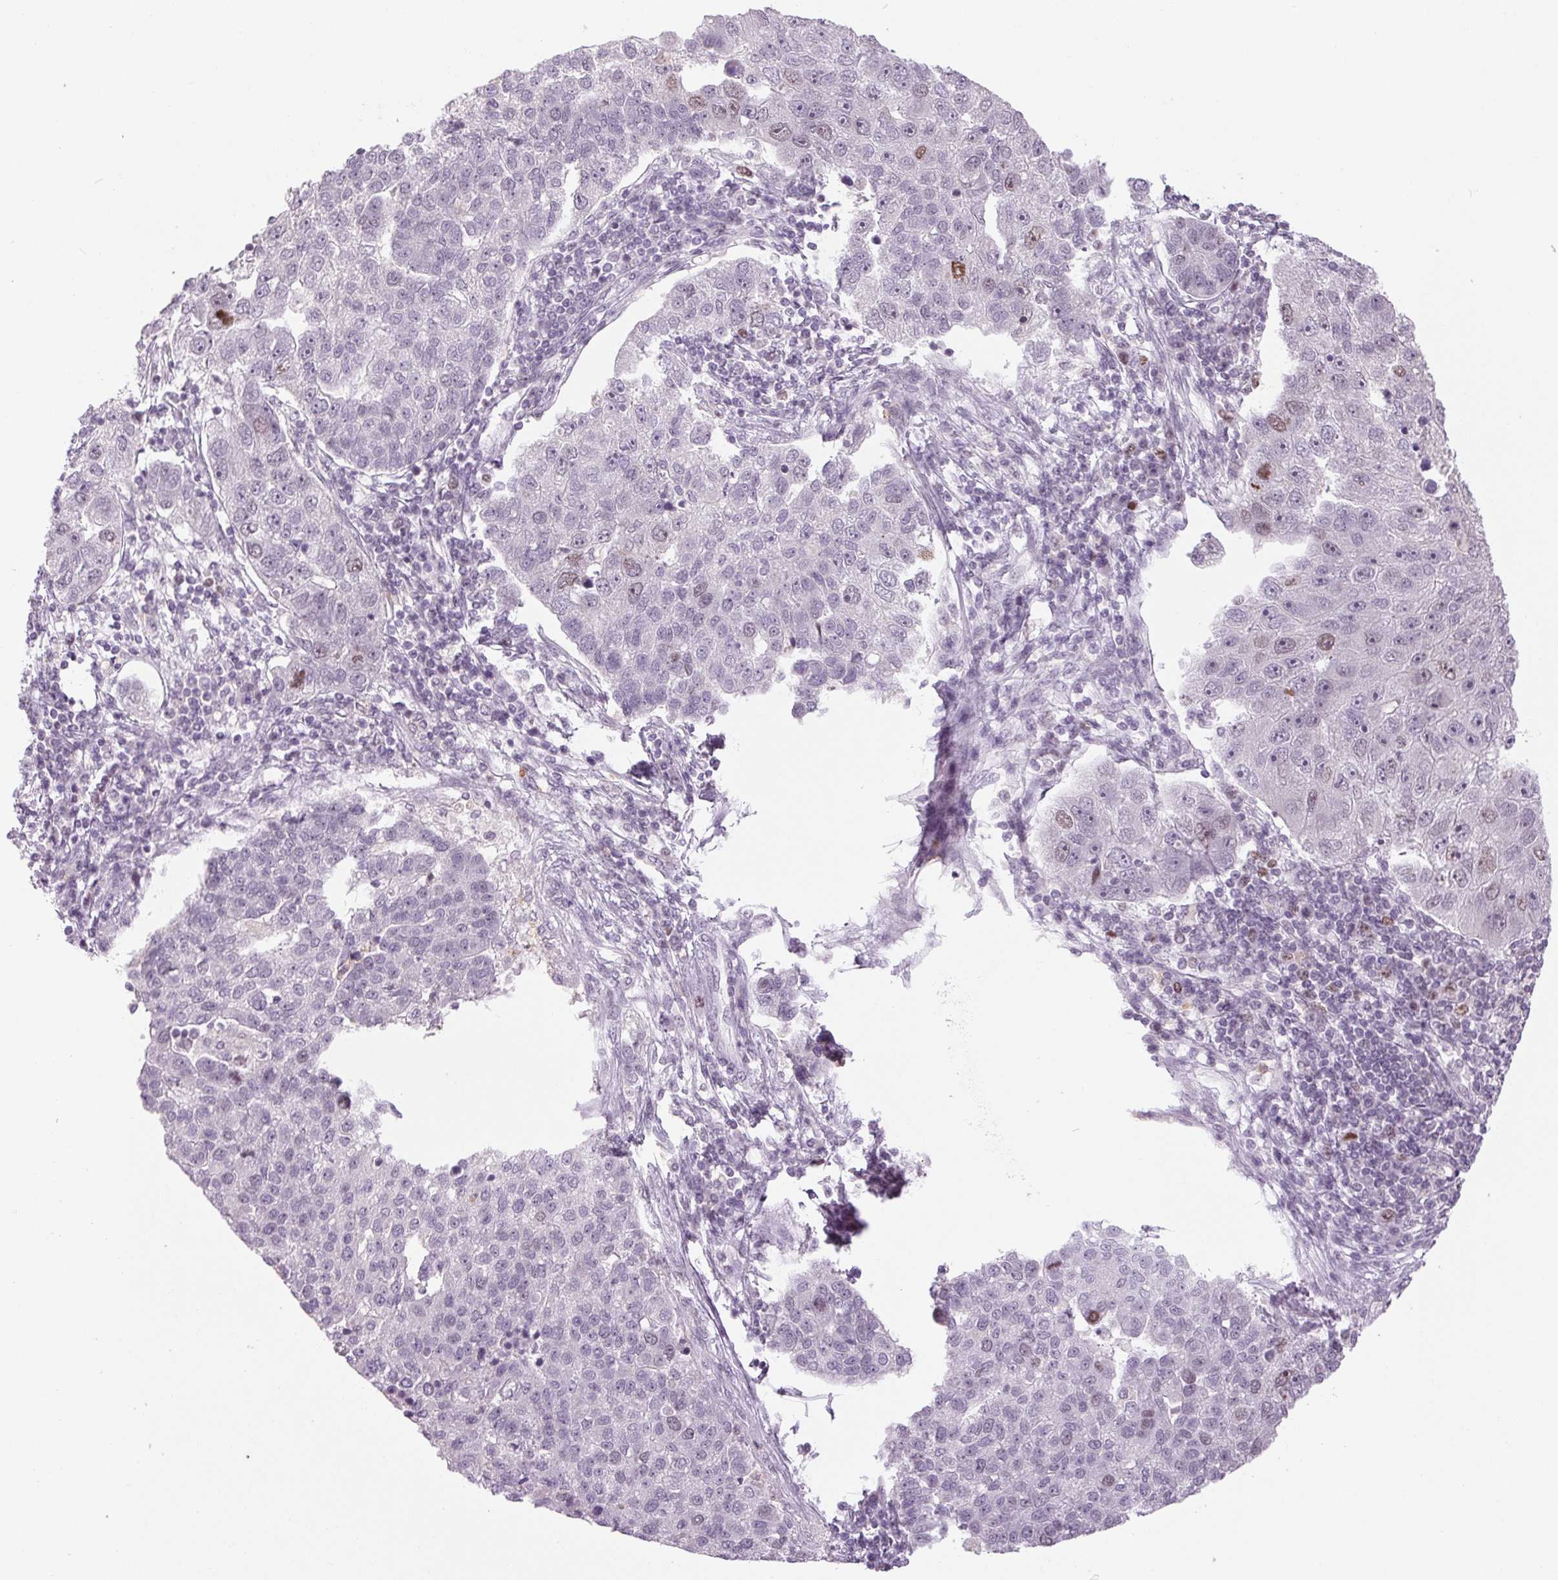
{"staining": {"intensity": "moderate", "quantity": "<25%", "location": "nuclear"}, "tissue": "pancreatic cancer", "cell_type": "Tumor cells", "image_type": "cancer", "snomed": [{"axis": "morphology", "description": "Adenocarcinoma, NOS"}, {"axis": "topography", "description": "Pancreas"}], "caption": "Pancreatic cancer (adenocarcinoma) was stained to show a protein in brown. There is low levels of moderate nuclear staining in about <25% of tumor cells.", "gene": "SMIM6", "patient": {"sex": "female", "age": 61}}